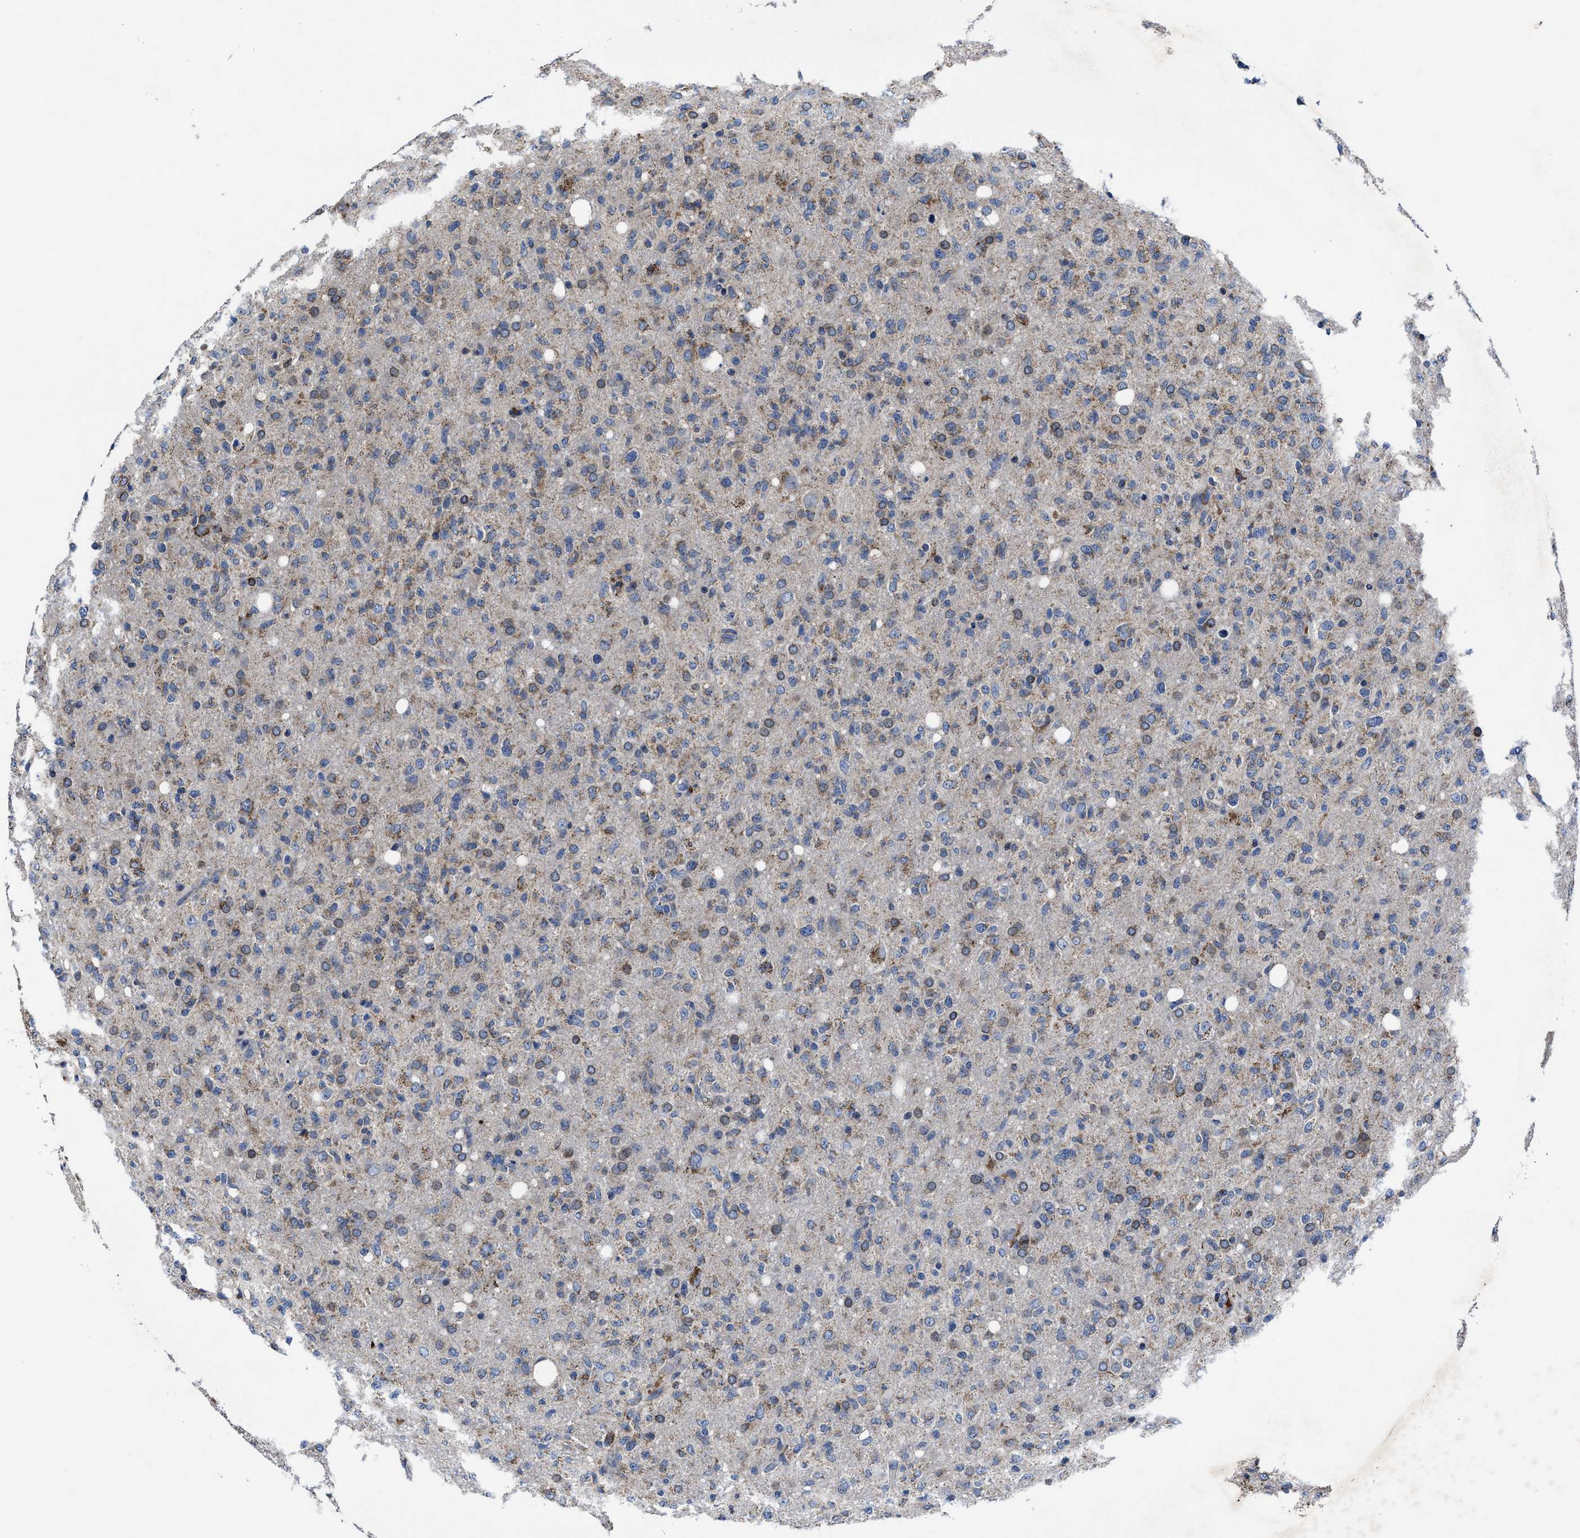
{"staining": {"intensity": "weak", "quantity": "25%-75%", "location": "cytoplasmic/membranous"}, "tissue": "glioma", "cell_type": "Tumor cells", "image_type": "cancer", "snomed": [{"axis": "morphology", "description": "Glioma, malignant, High grade"}, {"axis": "topography", "description": "Brain"}], "caption": "A photomicrograph of human glioma stained for a protein reveals weak cytoplasmic/membranous brown staining in tumor cells. (DAB (3,3'-diaminobenzidine) IHC, brown staining for protein, blue staining for nuclei).", "gene": "CACNA1D", "patient": {"sex": "female", "age": 57}}